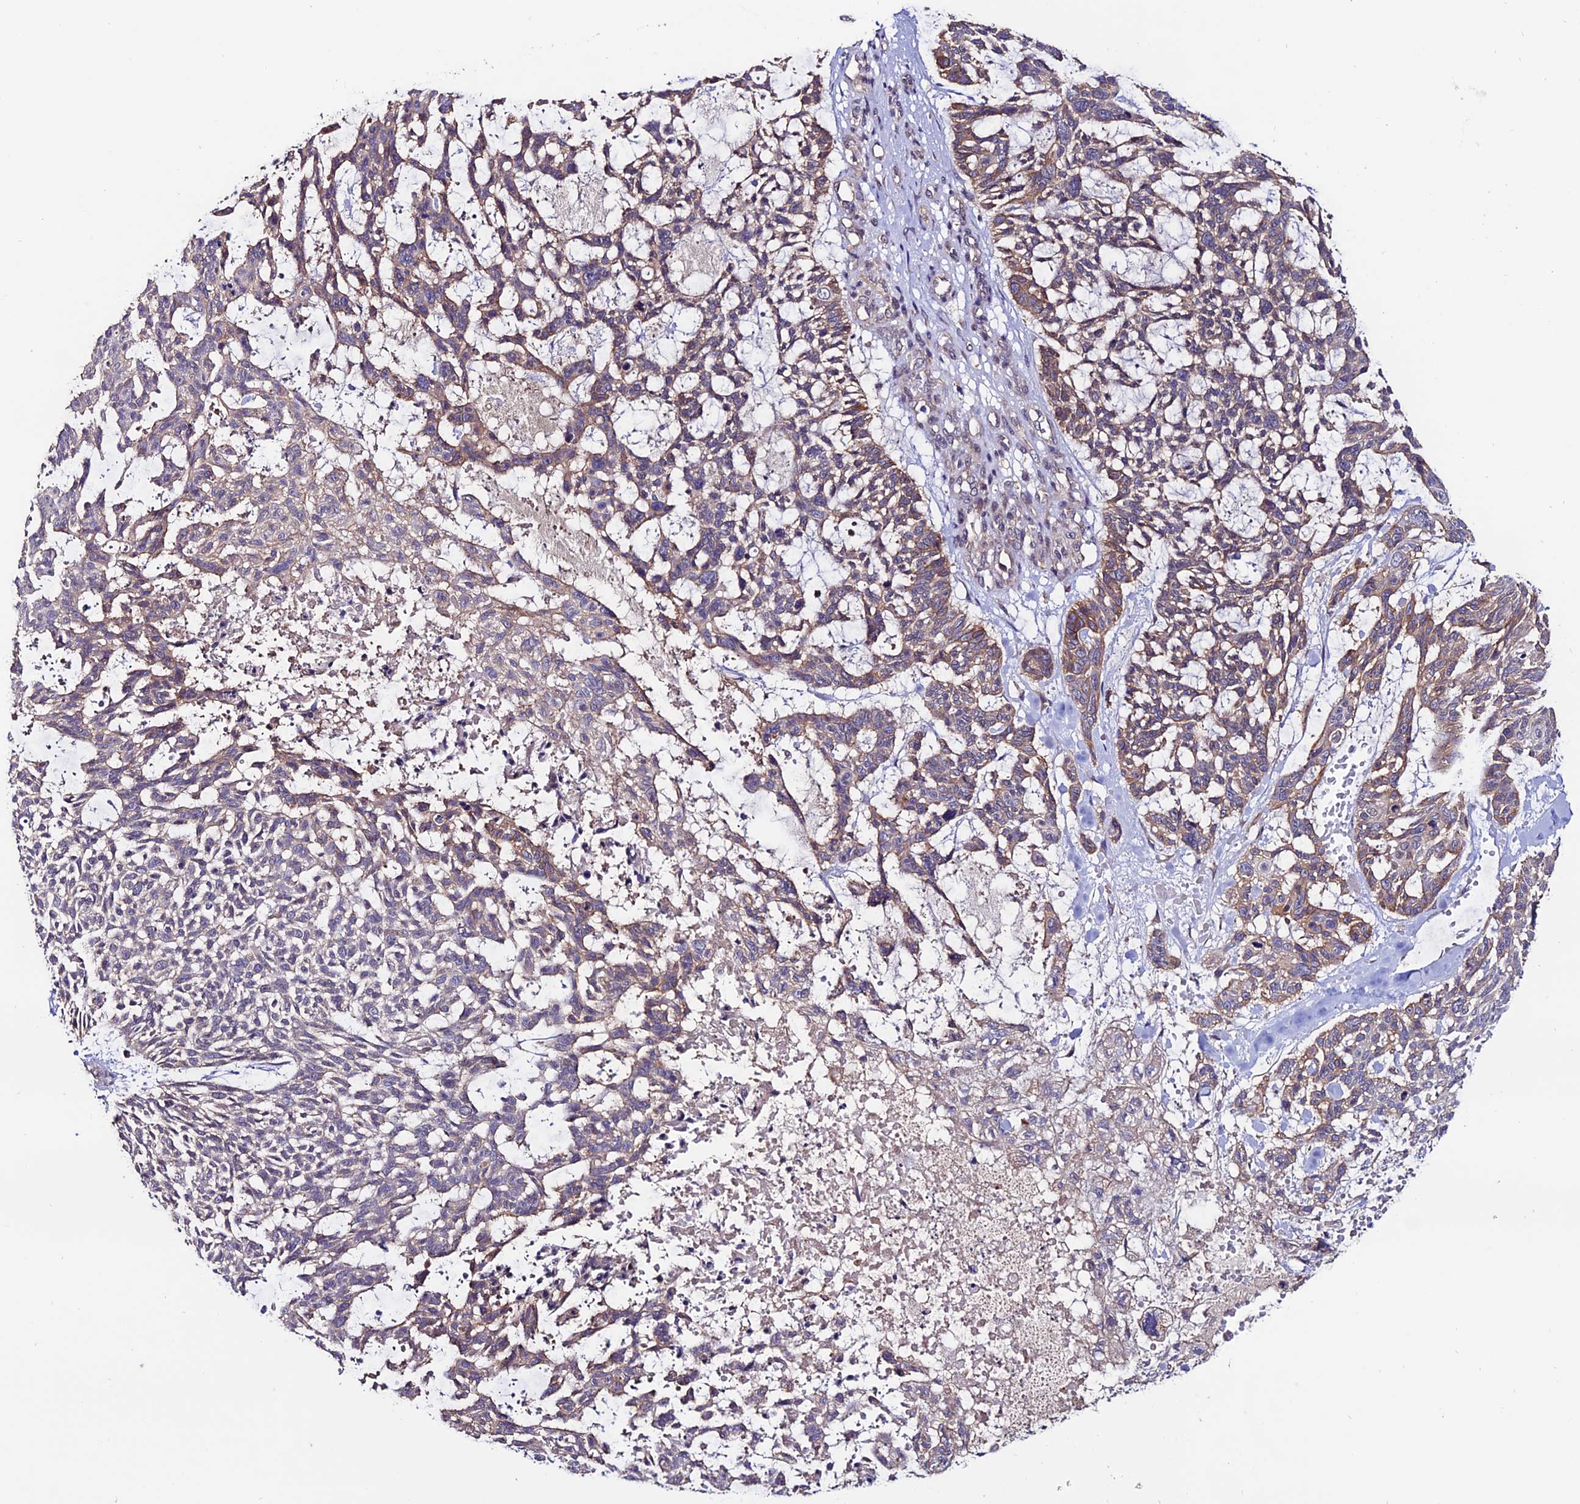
{"staining": {"intensity": "moderate", "quantity": "<25%", "location": "cytoplasmic/membranous"}, "tissue": "skin cancer", "cell_type": "Tumor cells", "image_type": "cancer", "snomed": [{"axis": "morphology", "description": "Basal cell carcinoma"}, {"axis": "topography", "description": "Skin"}], "caption": "Basal cell carcinoma (skin) stained with DAB IHC shows low levels of moderate cytoplasmic/membranous staining in approximately <25% of tumor cells.", "gene": "FZD8", "patient": {"sex": "male", "age": 88}}